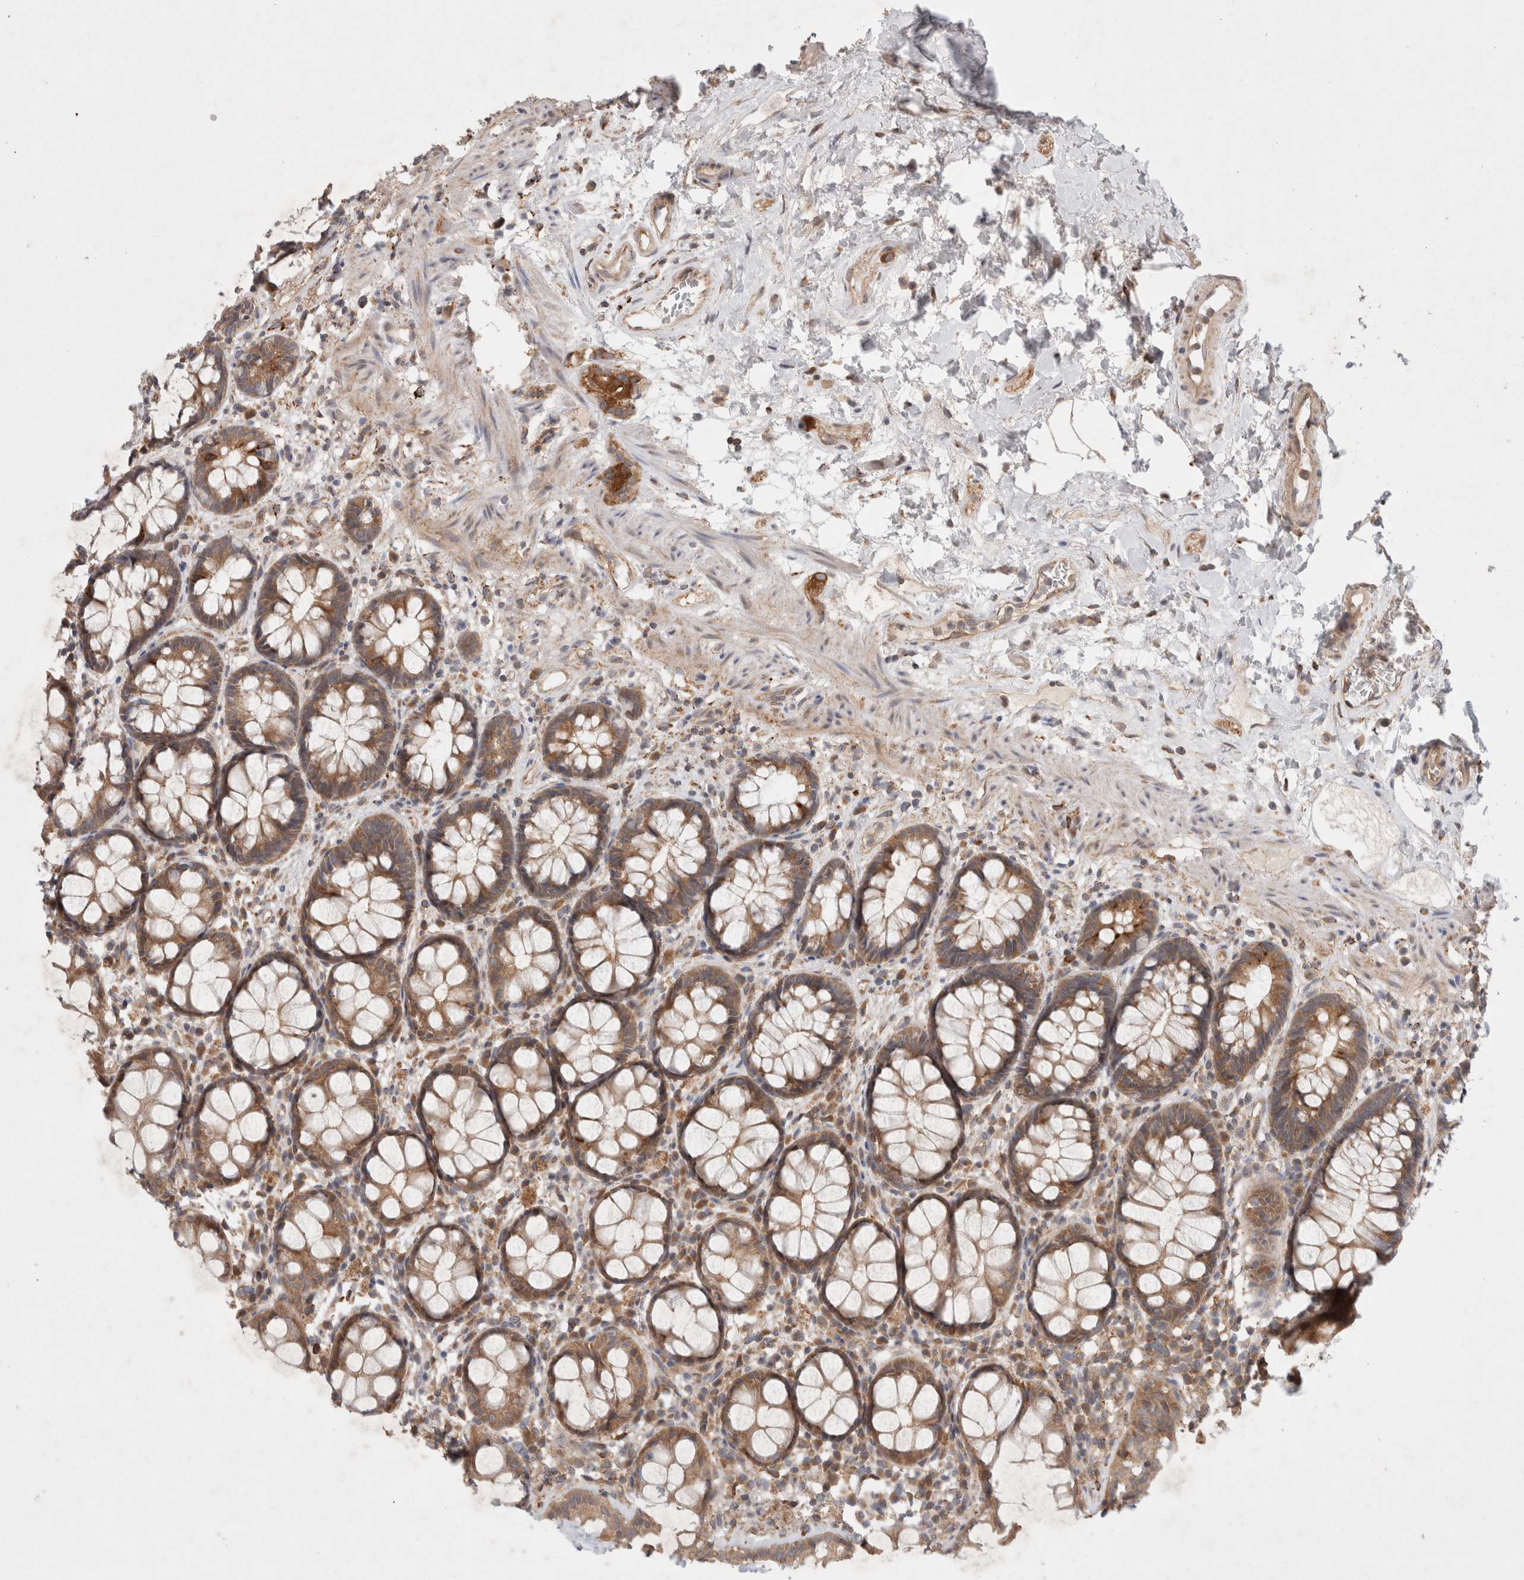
{"staining": {"intensity": "moderate", "quantity": ">75%", "location": "cytoplasmic/membranous"}, "tissue": "rectum", "cell_type": "Glandular cells", "image_type": "normal", "snomed": [{"axis": "morphology", "description": "Normal tissue, NOS"}, {"axis": "topography", "description": "Rectum"}], "caption": "Protein positivity by immunohistochemistry reveals moderate cytoplasmic/membranous positivity in approximately >75% of glandular cells in benign rectum.", "gene": "HROB", "patient": {"sex": "male", "age": 64}}